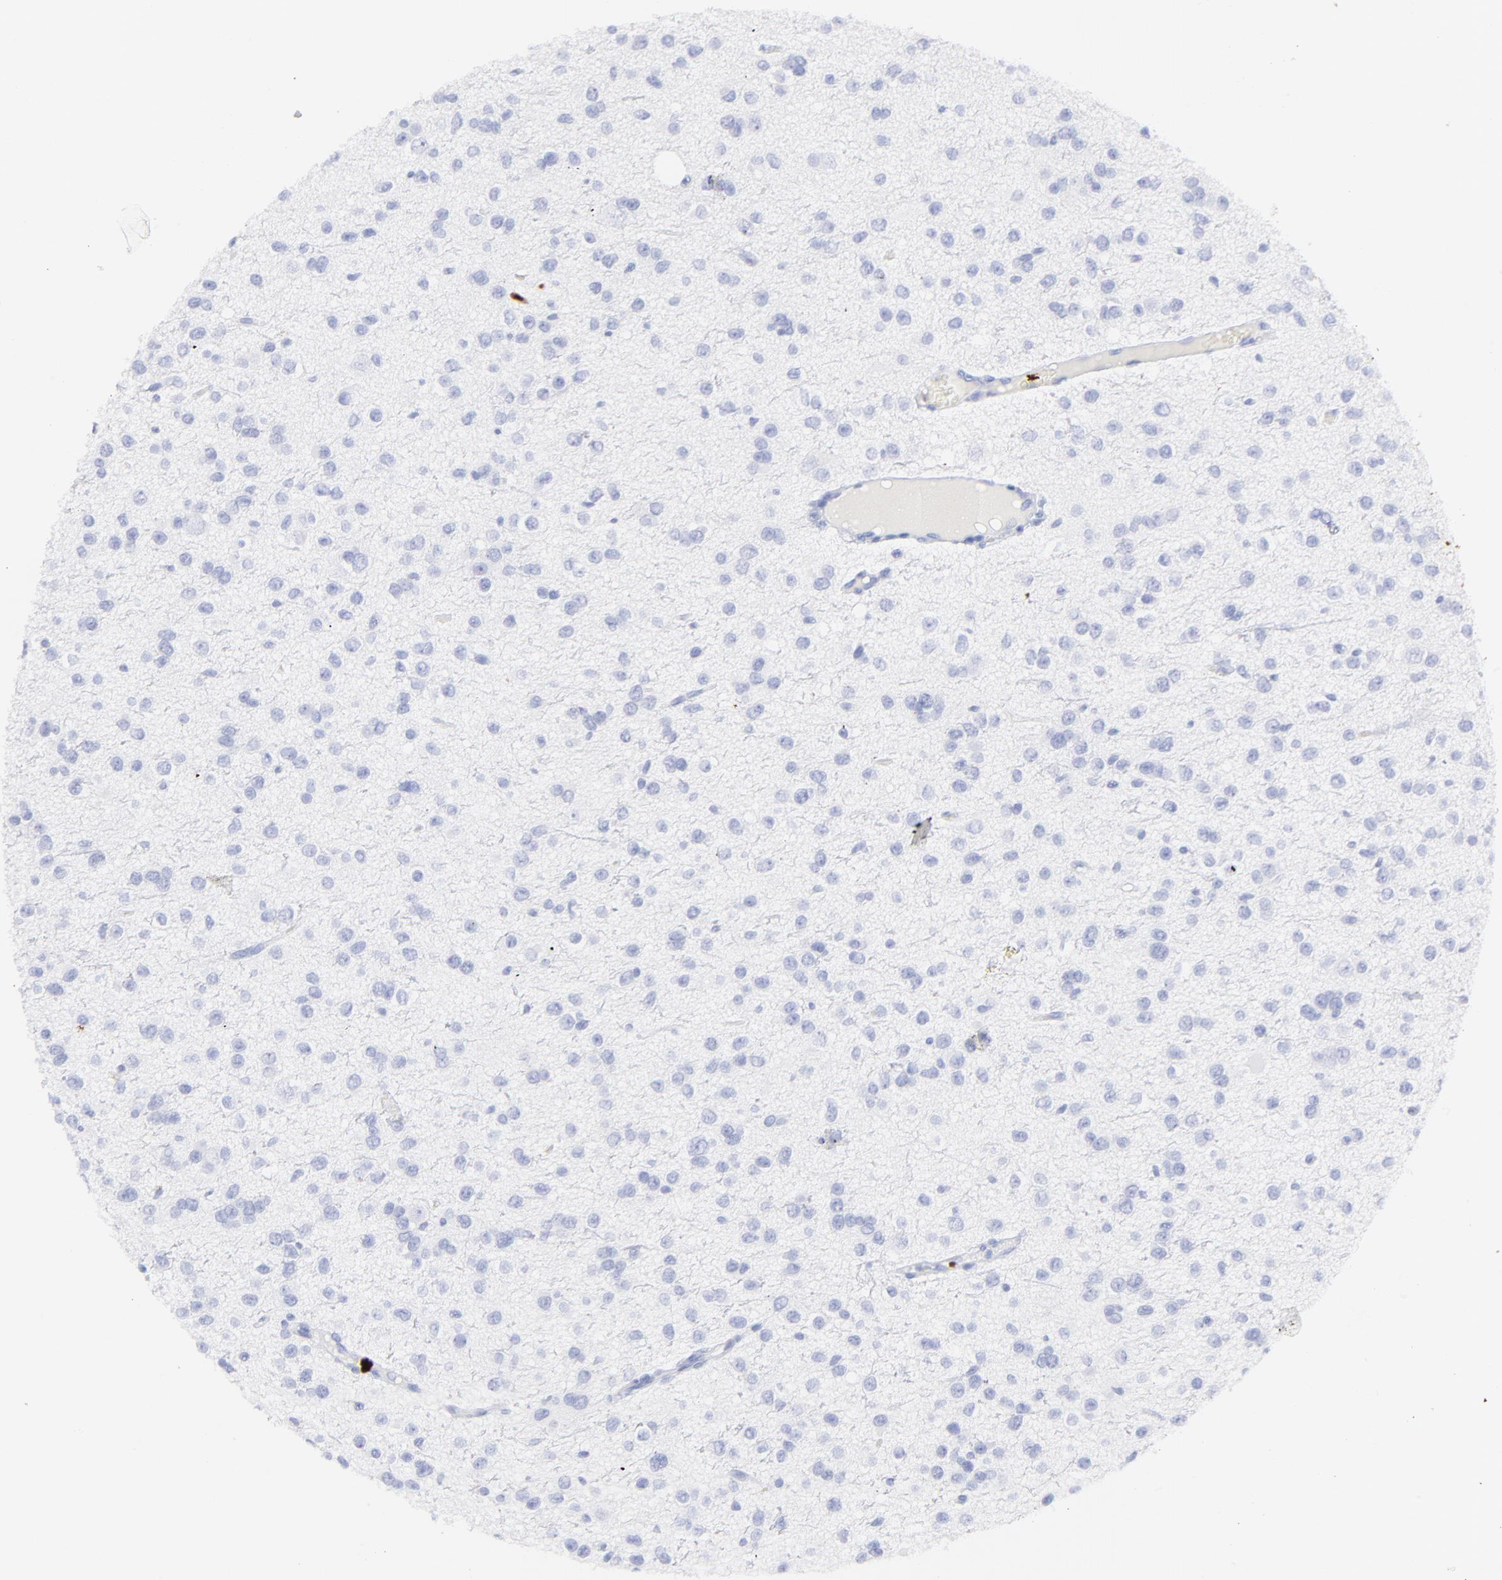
{"staining": {"intensity": "negative", "quantity": "none", "location": "none"}, "tissue": "glioma", "cell_type": "Tumor cells", "image_type": "cancer", "snomed": [{"axis": "morphology", "description": "Glioma, malignant, Low grade"}, {"axis": "topography", "description": "Brain"}], "caption": "Tumor cells show no significant positivity in glioma.", "gene": "S100A12", "patient": {"sex": "male", "age": 42}}